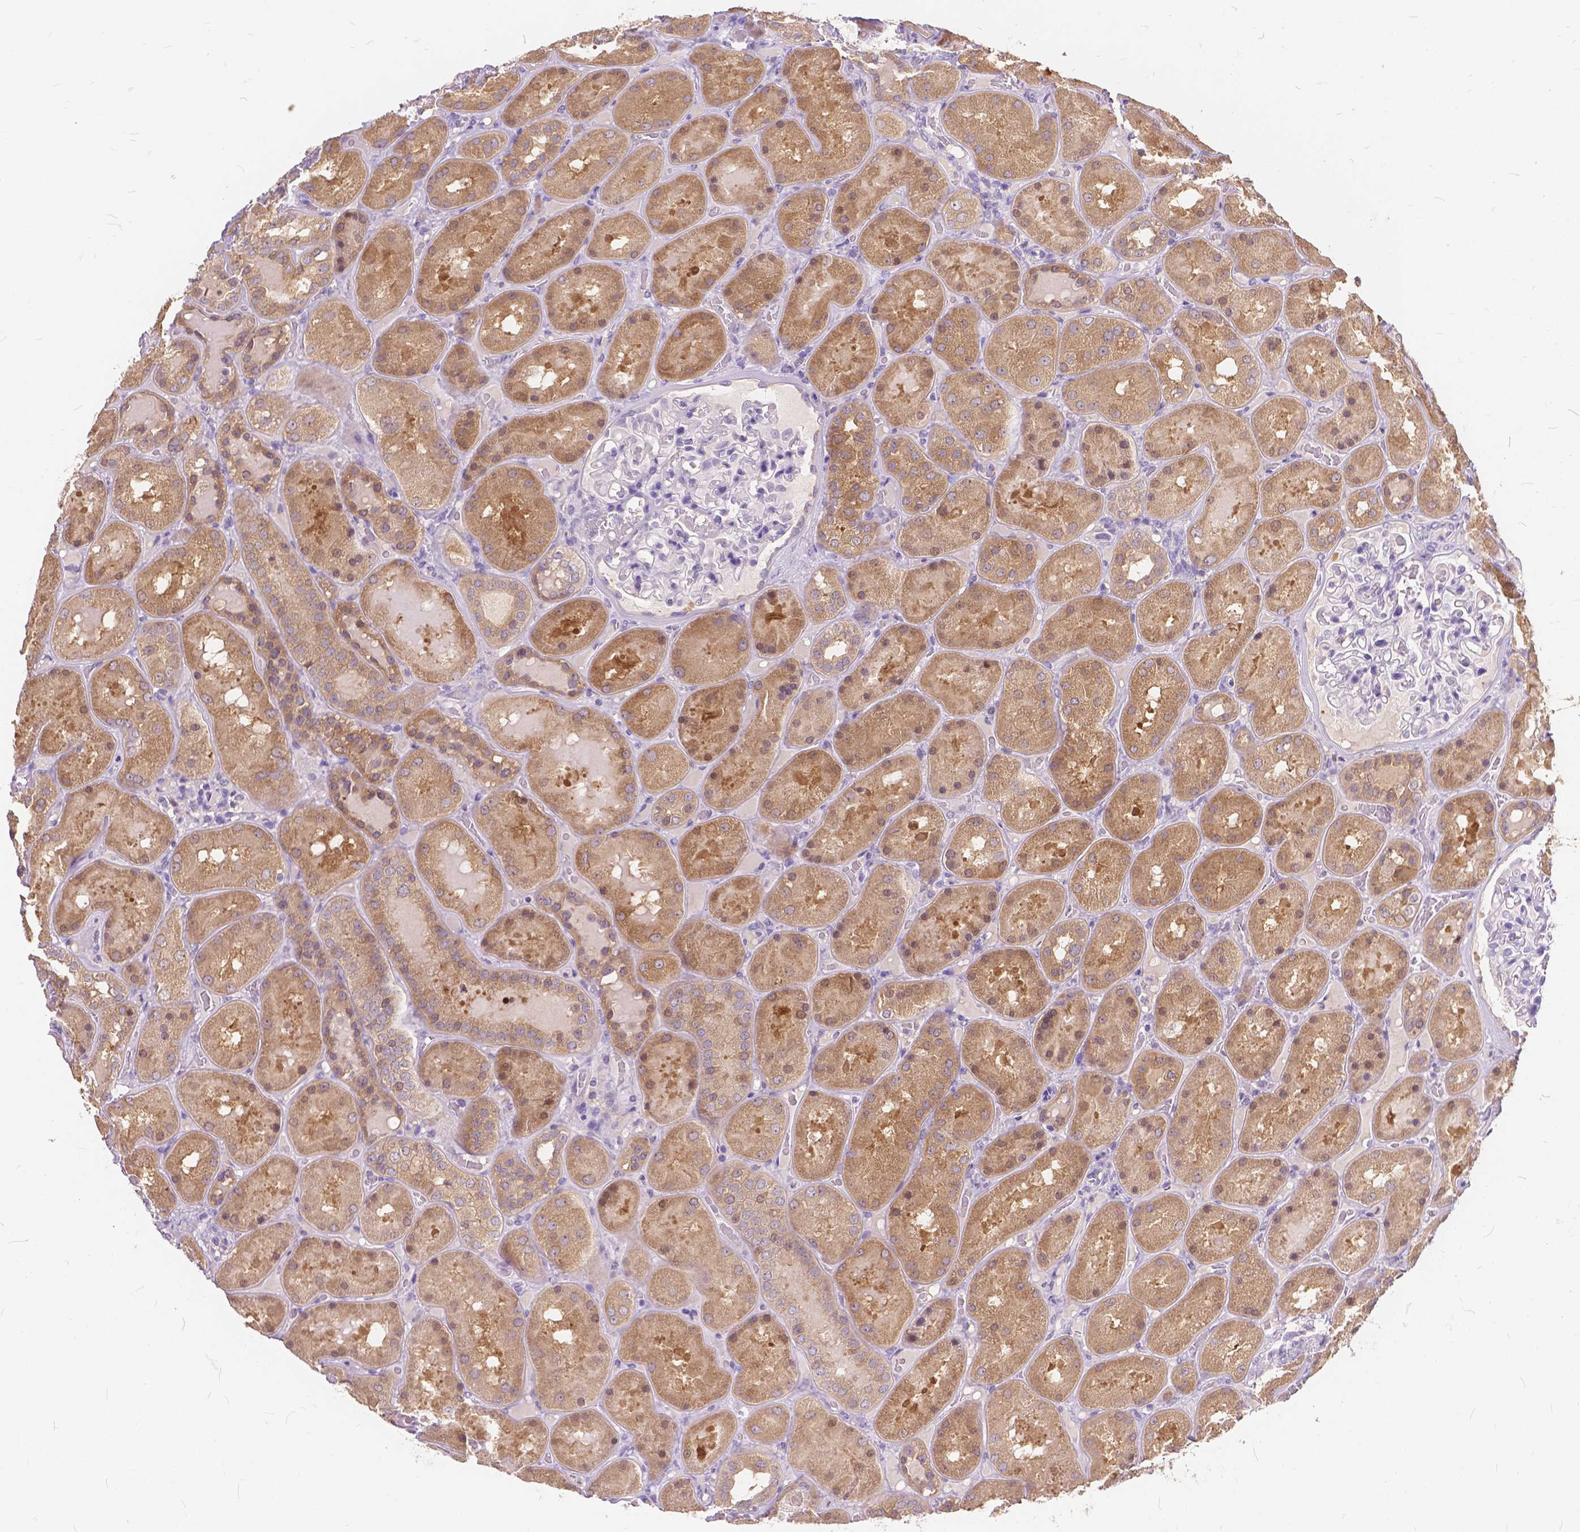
{"staining": {"intensity": "negative", "quantity": "none", "location": "none"}, "tissue": "kidney", "cell_type": "Cells in glomeruli", "image_type": "normal", "snomed": [{"axis": "morphology", "description": "Normal tissue, NOS"}, {"axis": "topography", "description": "Kidney"}], "caption": "A high-resolution image shows IHC staining of normal kidney, which shows no significant expression in cells in glomeruli. (Brightfield microscopy of DAB (3,3'-diaminobenzidine) immunohistochemistry at high magnification).", "gene": "PEX11G", "patient": {"sex": "male", "age": 73}}